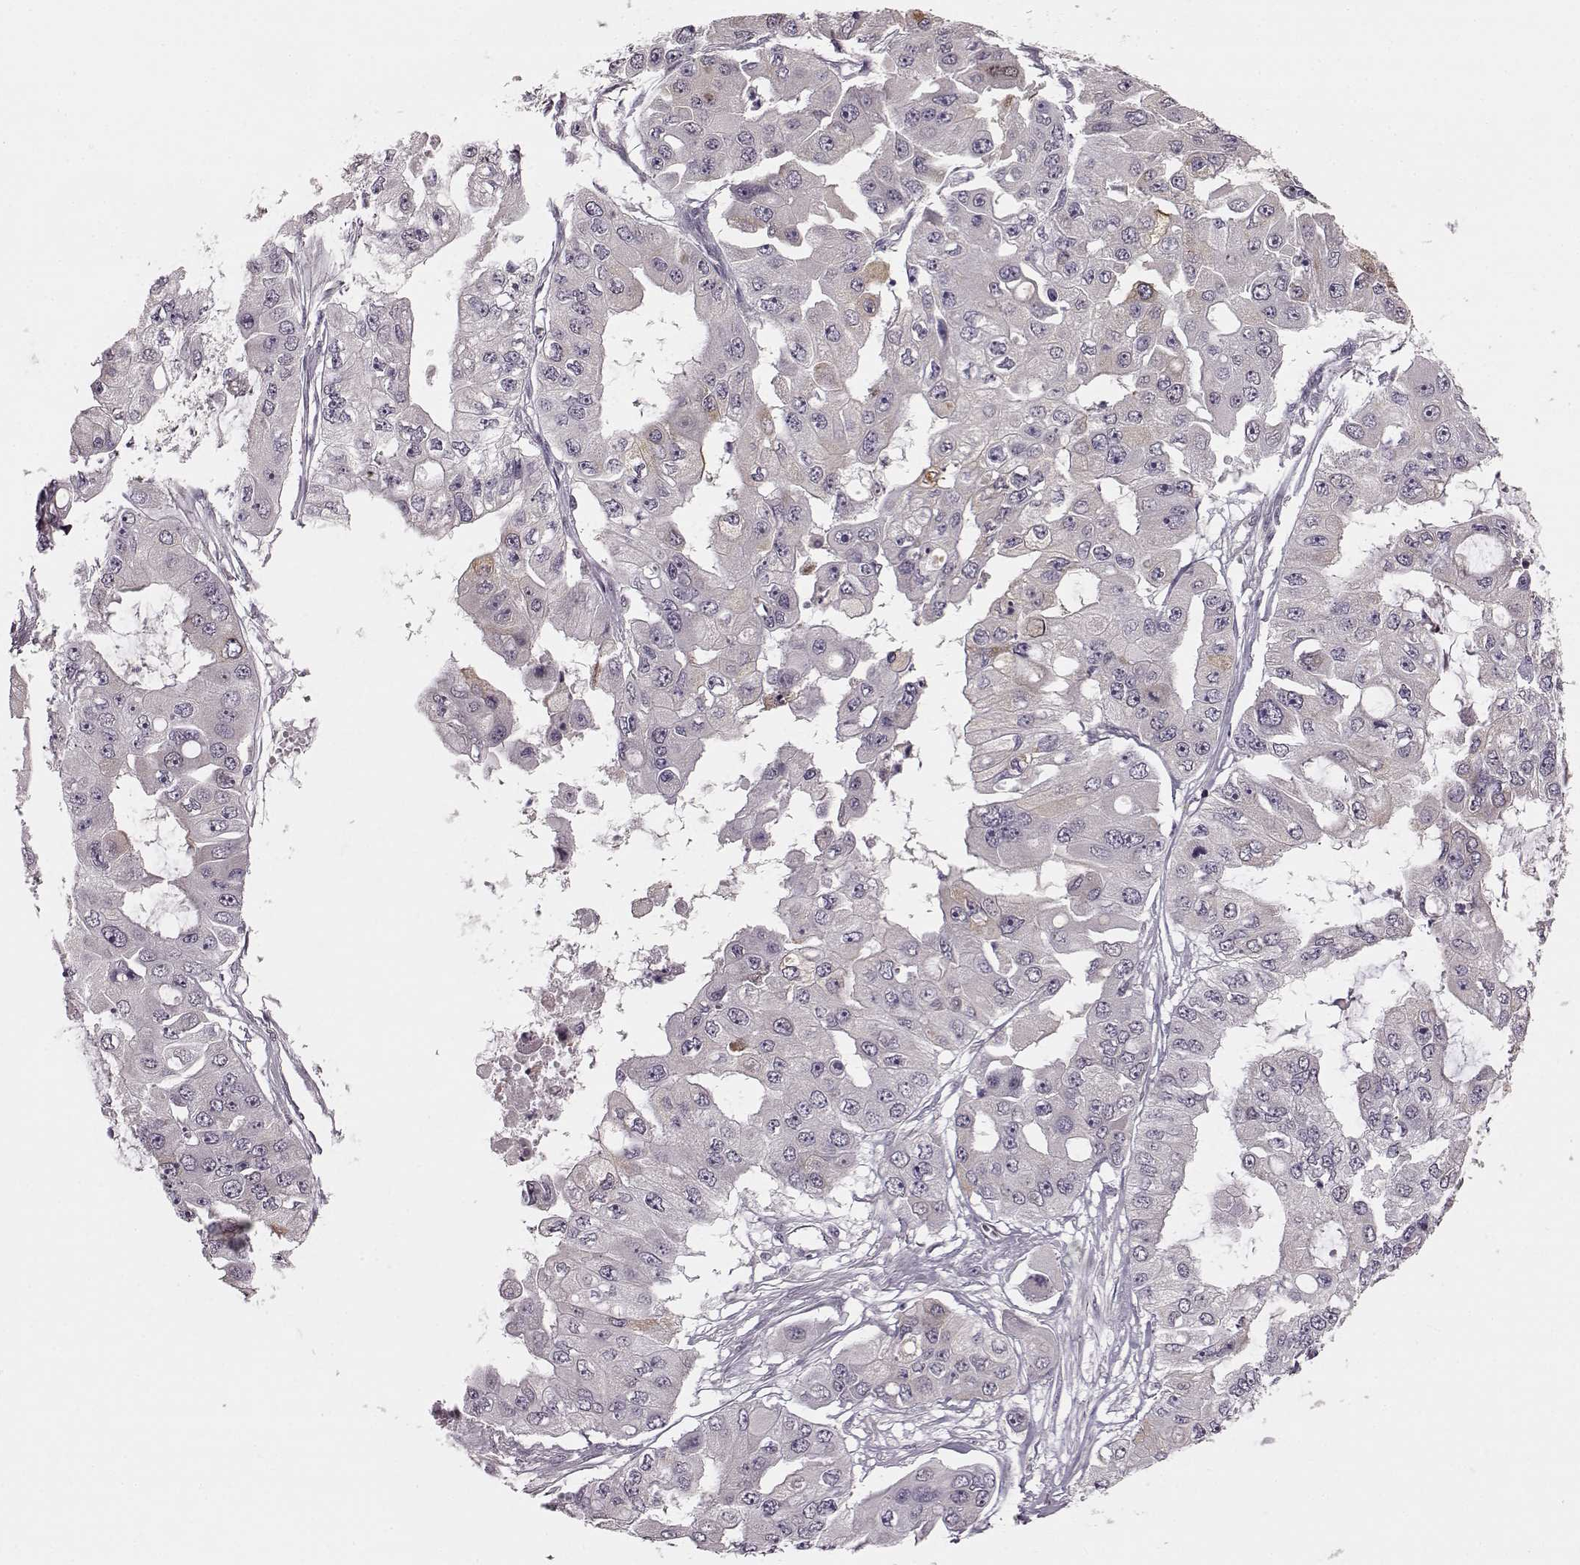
{"staining": {"intensity": "negative", "quantity": "none", "location": "none"}, "tissue": "ovarian cancer", "cell_type": "Tumor cells", "image_type": "cancer", "snomed": [{"axis": "morphology", "description": "Cystadenocarcinoma, serous, NOS"}, {"axis": "topography", "description": "Ovary"}], "caption": "Tumor cells are negative for protein expression in human ovarian serous cystadenocarcinoma. The staining is performed using DAB brown chromogen with nuclei counter-stained in using hematoxylin.", "gene": "MAP6D1", "patient": {"sex": "female", "age": 56}}